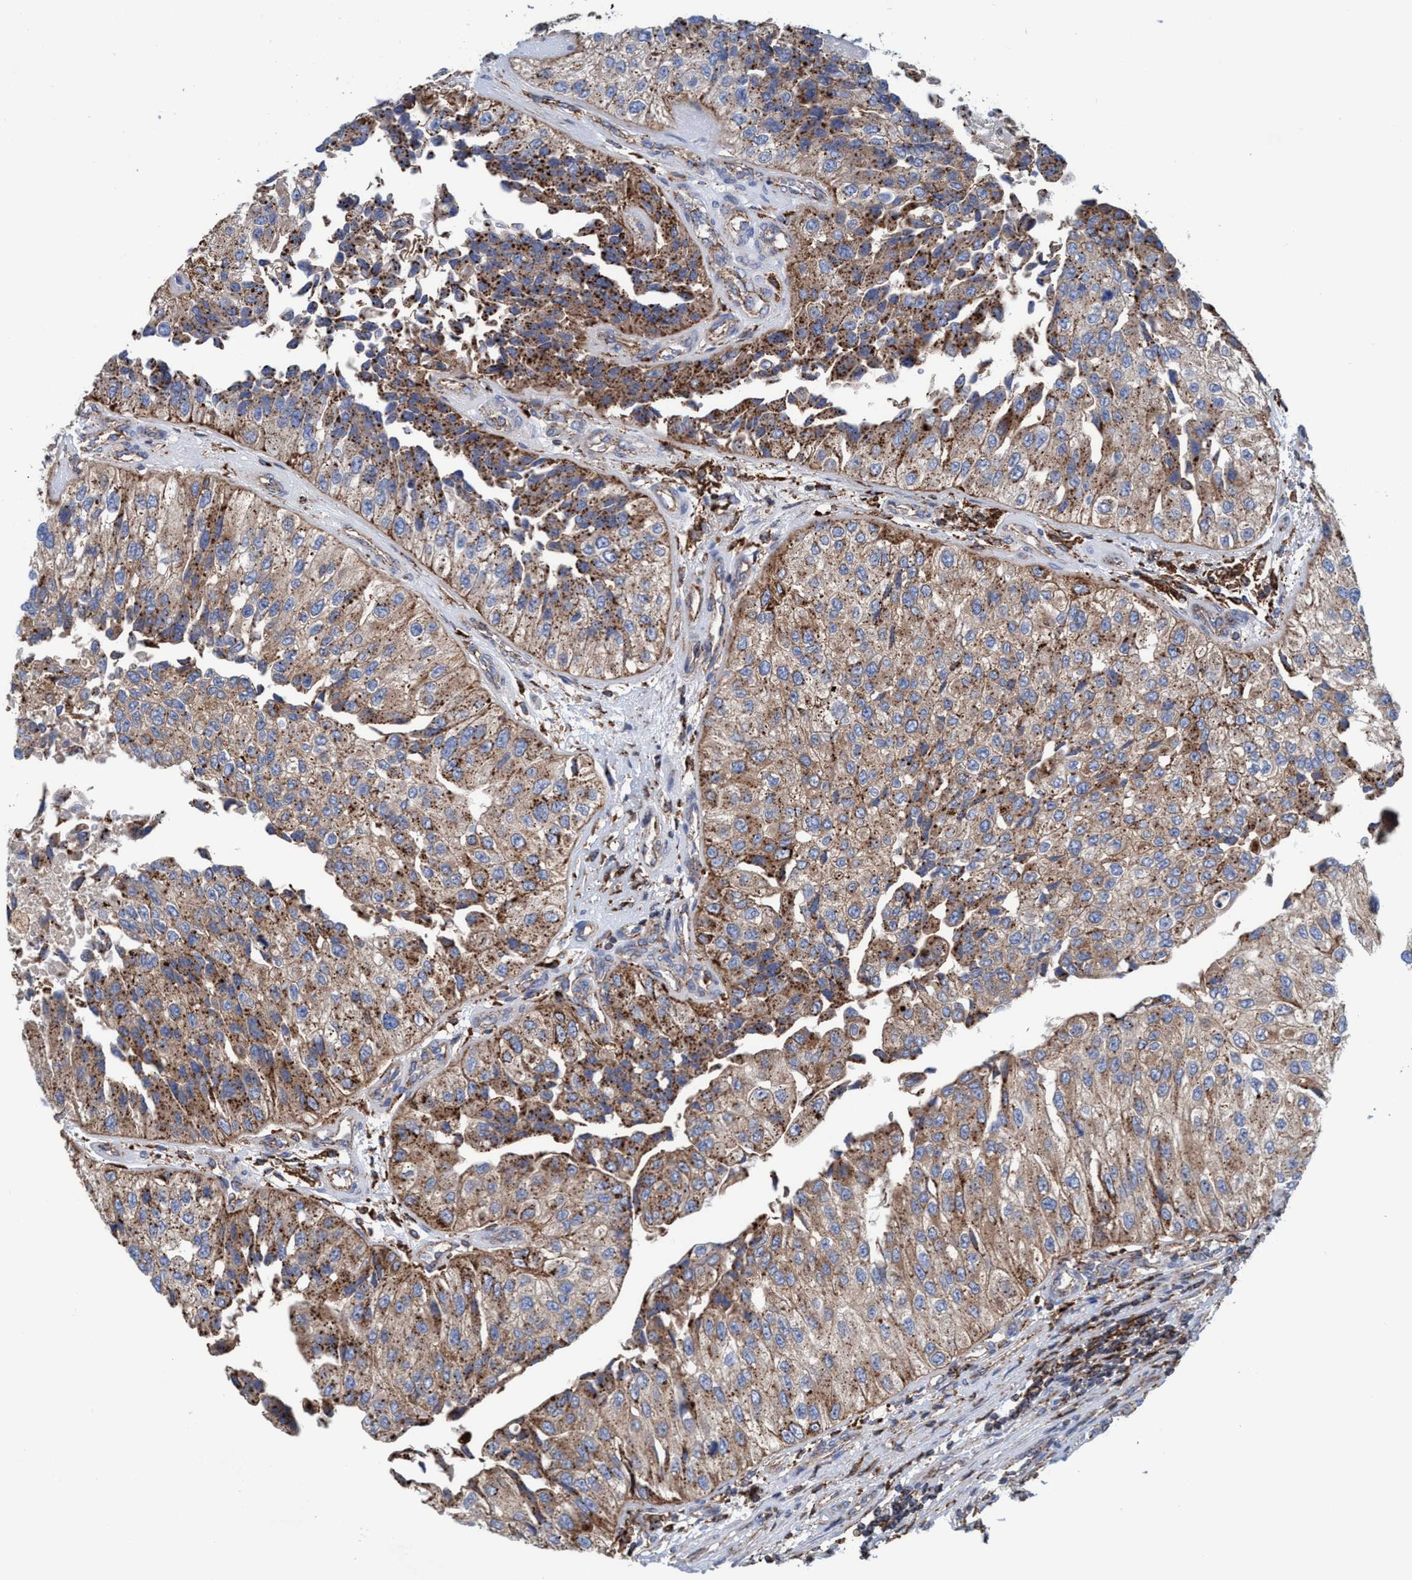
{"staining": {"intensity": "moderate", "quantity": ">75%", "location": "cytoplasmic/membranous"}, "tissue": "urothelial cancer", "cell_type": "Tumor cells", "image_type": "cancer", "snomed": [{"axis": "morphology", "description": "Urothelial carcinoma, High grade"}, {"axis": "topography", "description": "Kidney"}, {"axis": "topography", "description": "Urinary bladder"}], "caption": "Protein staining of urothelial cancer tissue reveals moderate cytoplasmic/membranous positivity in approximately >75% of tumor cells. (Brightfield microscopy of DAB IHC at high magnification).", "gene": "TRIM65", "patient": {"sex": "male", "age": 77}}